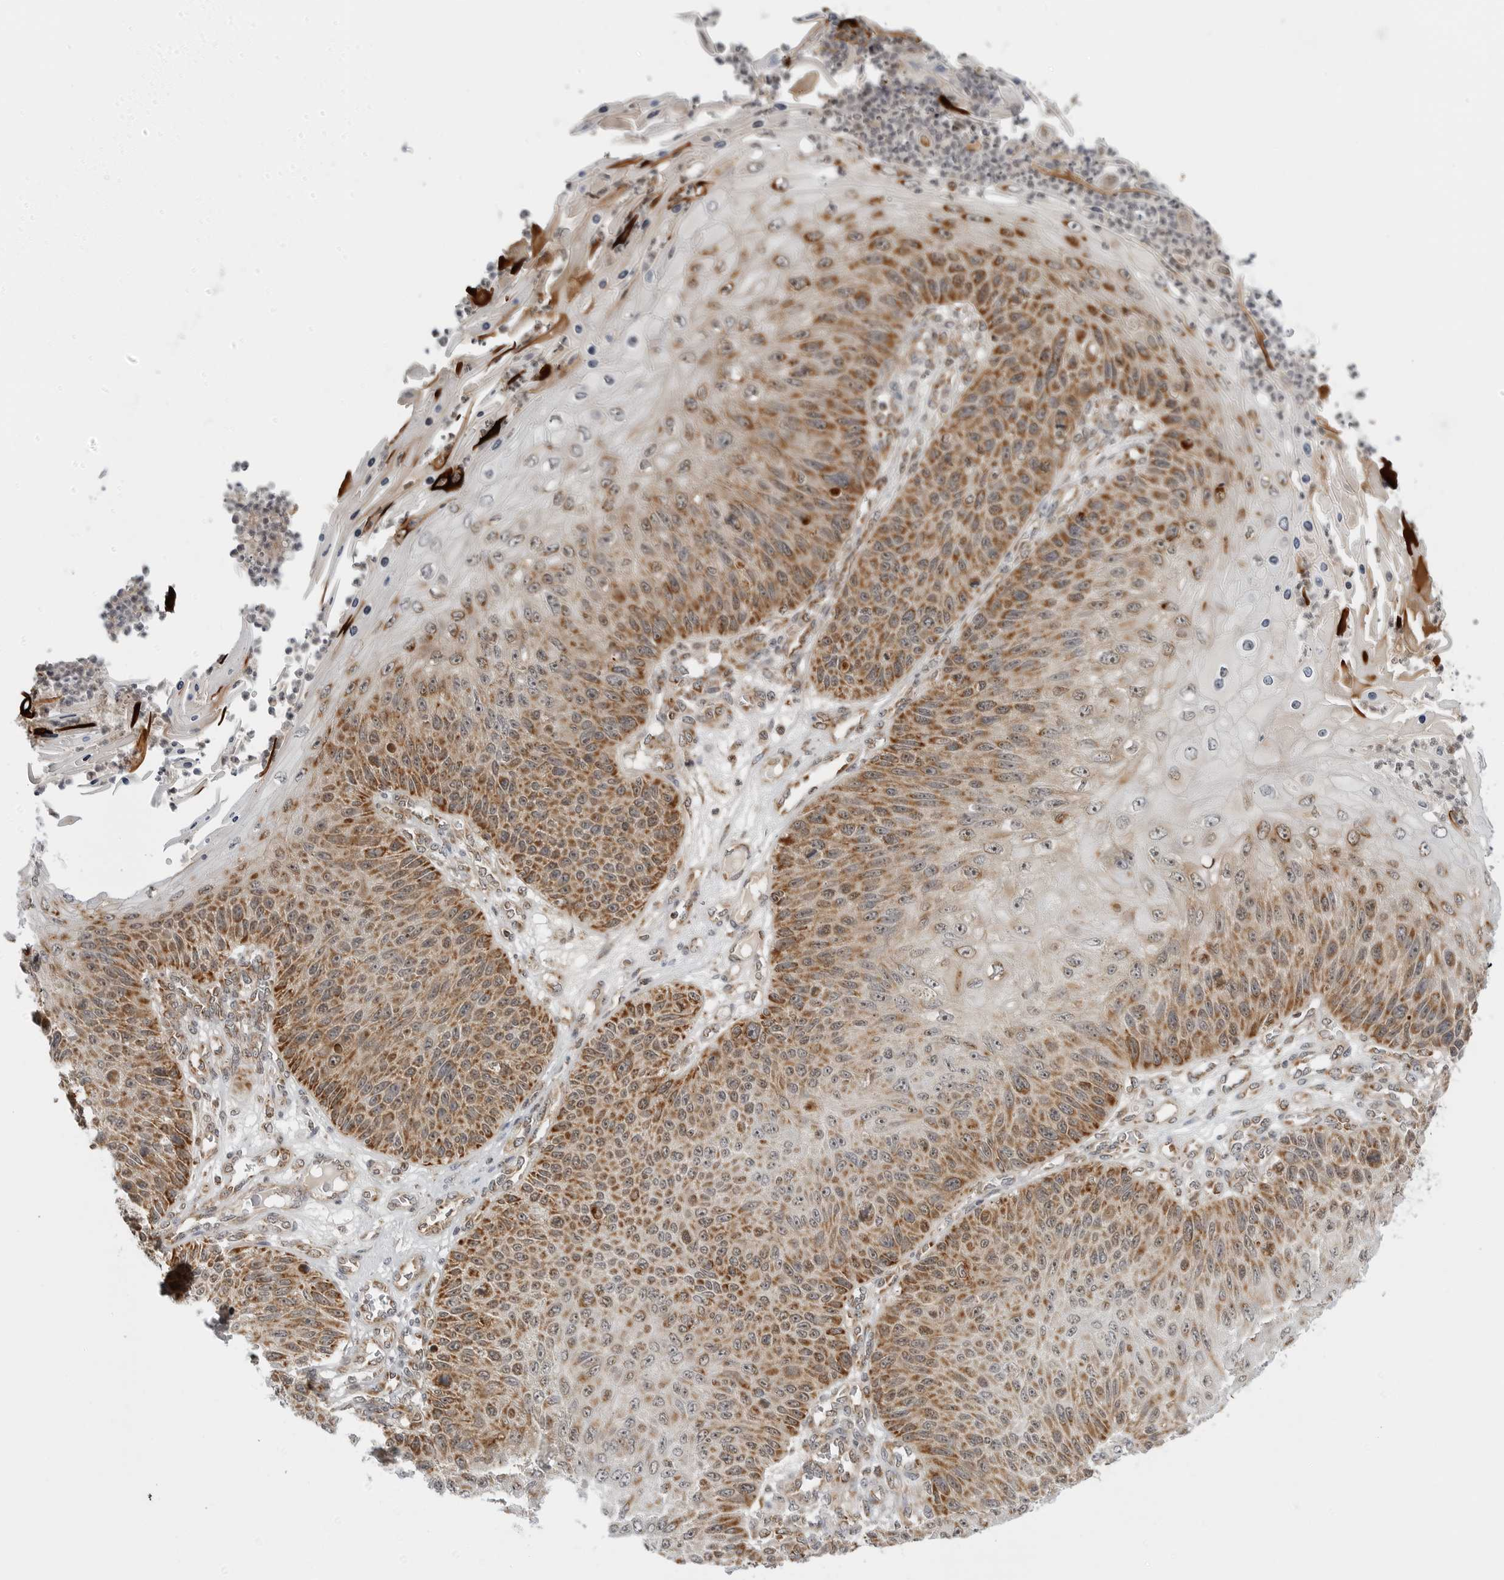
{"staining": {"intensity": "moderate", "quantity": ">75%", "location": "cytoplasmic/membranous"}, "tissue": "skin cancer", "cell_type": "Tumor cells", "image_type": "cancer", "snomed": [{"axis": "morphology", "description": "Squamous cell carcinoma, NOS"}, {"axis": "topography", "description": "Skin"}], "caption": "Skin cancer (squamous cell carcinoma) tissue reveals moderate cytoplasmic/membranous staining in approximately >75% of tumor cells, visualized by immunohistochemistry. (IHC, brightfield microscopy, high magnification).", "gene": "PEX2", "patient": {"sex": "female", "age": 88}}